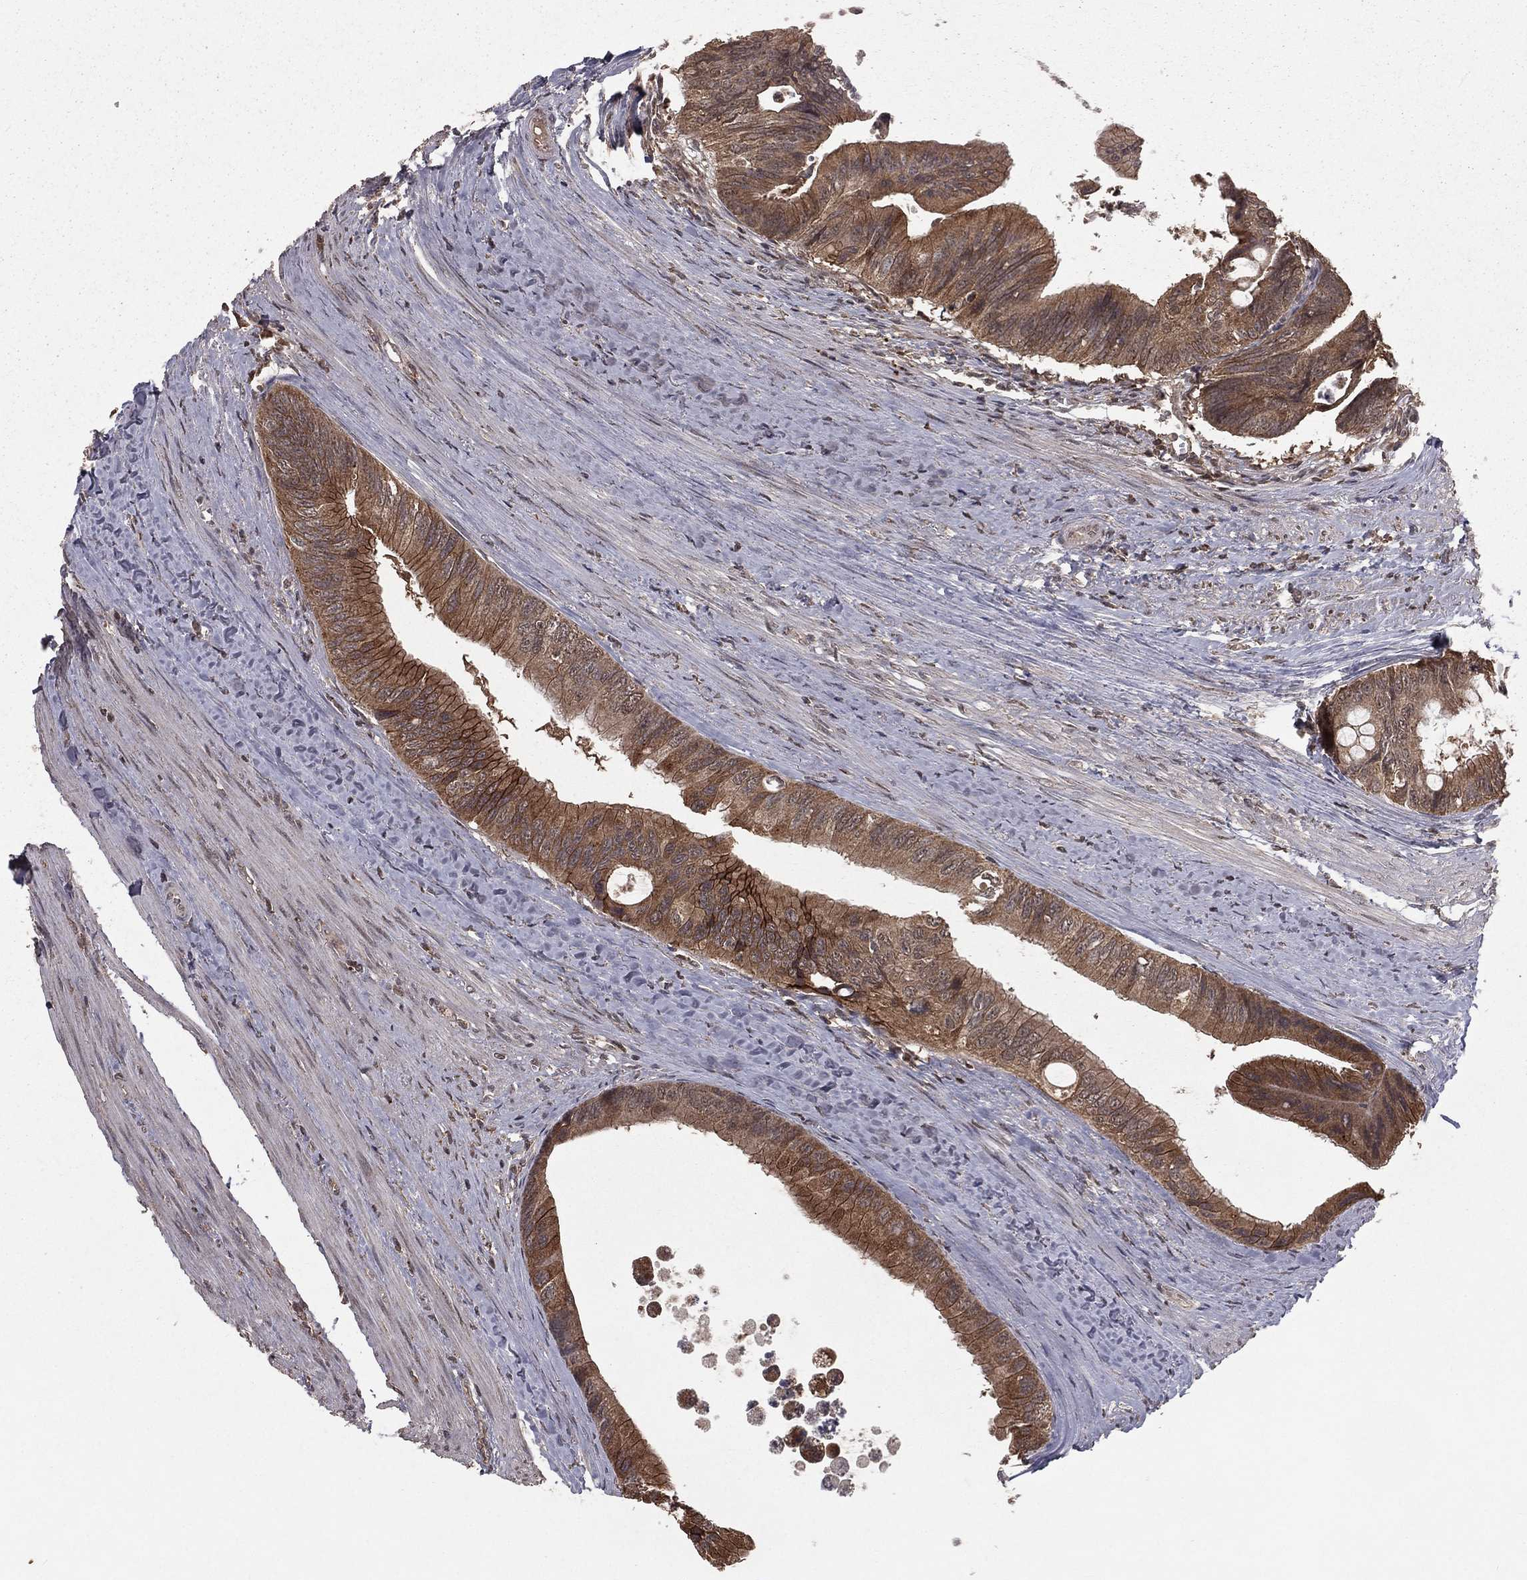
{"staining": {"intensity": "moderate", "quantity": ">75%", "location": "cytoplasmic/membranous"}, "tissue": "colorectal cancer", "cell_type": "Tumor cells", "image_type": "cancer", "snomed": [{"axis": "morphology", "description": "Normal tissue, NOS"}, {"axis": "morphology", "description": "Adenocarcinoma, NOS"}, {"axis": "topography", "description": "Colon"}], "caption": "Colorectal cancer (adenocarcinoma) stained with immunohistochemistry exhibits moderate cytoplasmic/membranous staining in approximately >75% of tumor cells.", "gene": "ZDHHC15", "patient": {"sex": "male", "age": 65}}